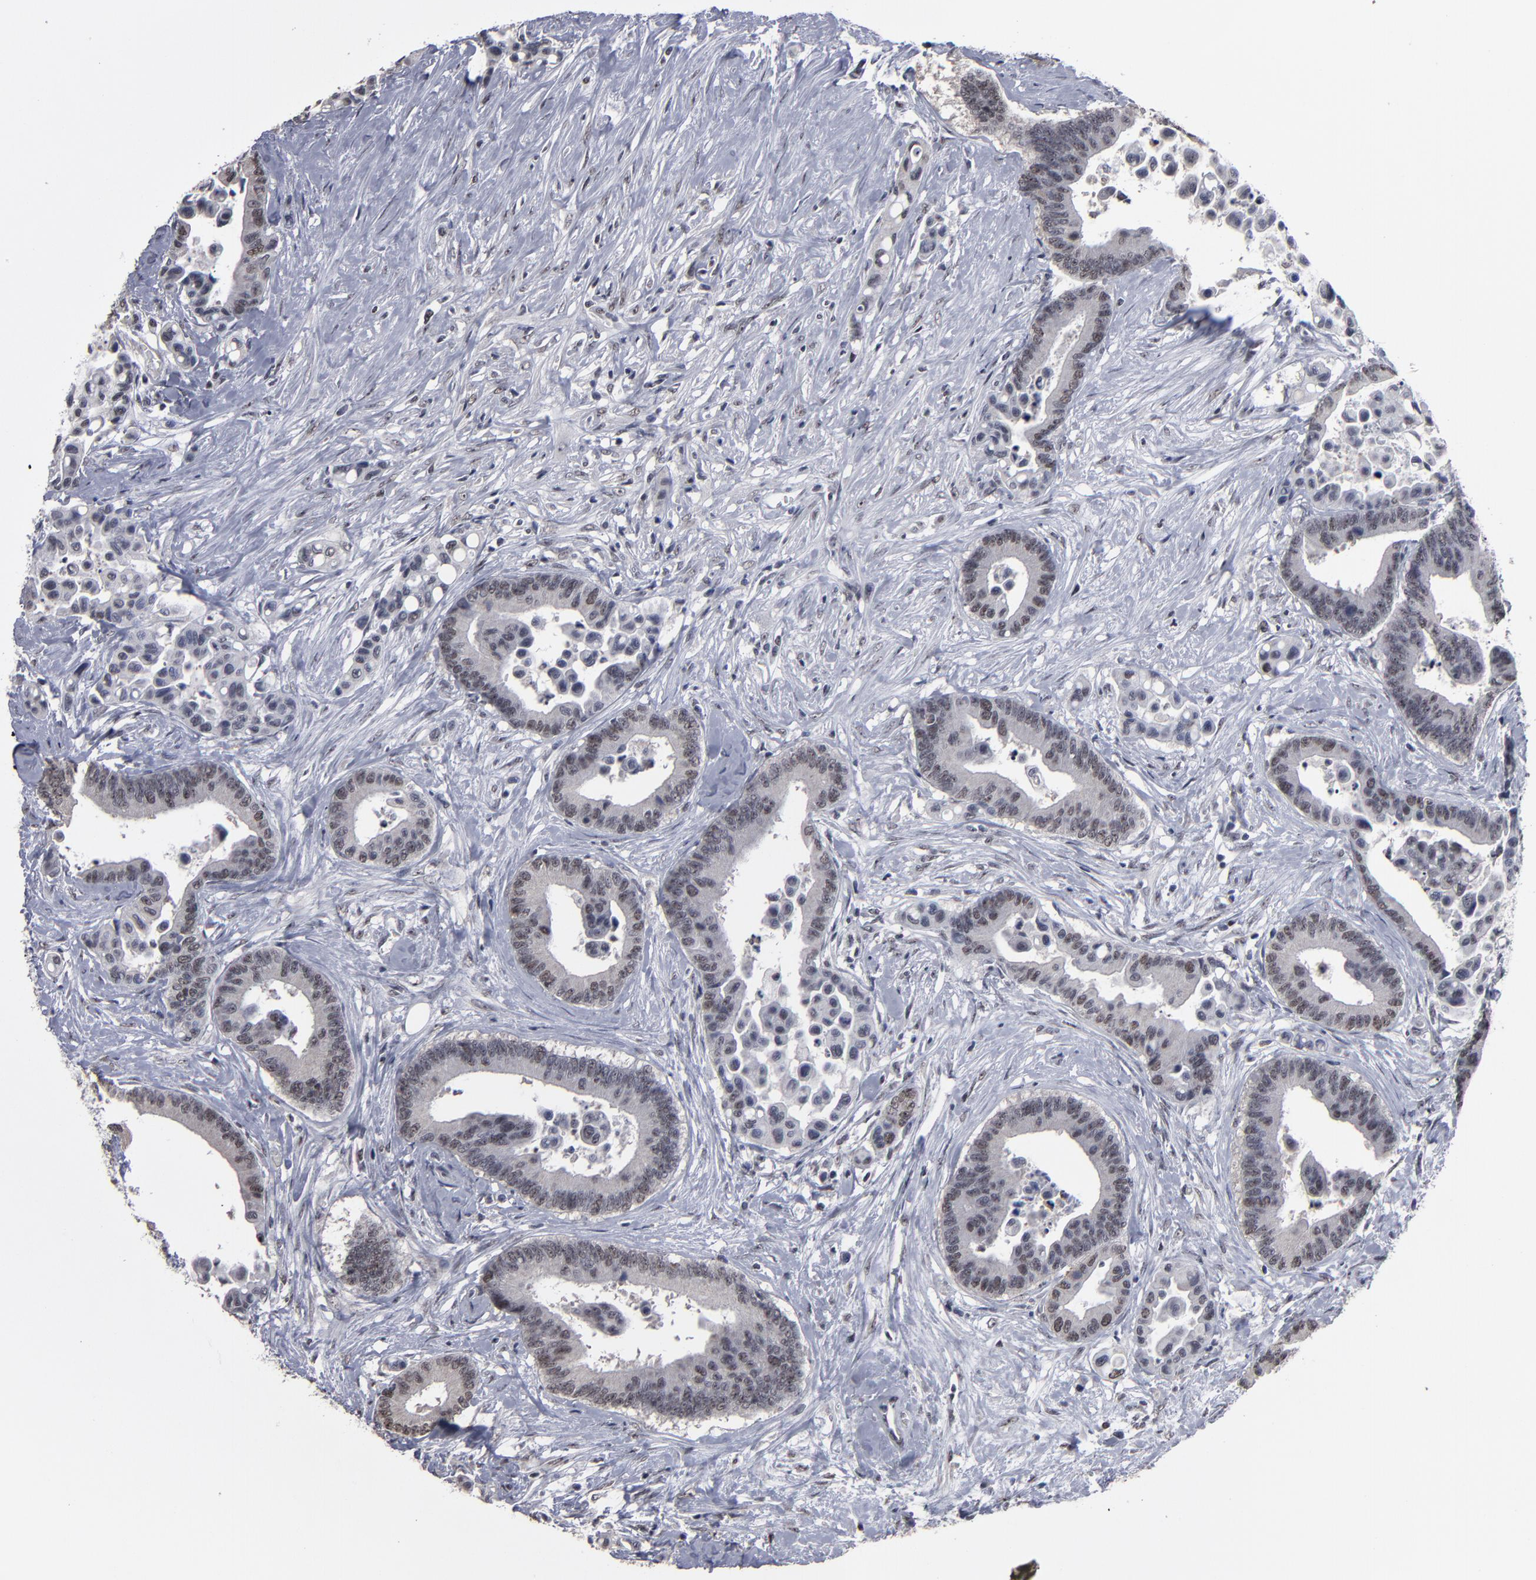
{"staining": {"intensity": "weak", "quantity": "<25%", "location": "nuclear"}, "tissue": "colorectal cancer", "cell_type": "Tumor cells", "image_type": "cancer", "snomed": [{"axis": "morphology", "description": "Adenocarcinoma, NOS"}, {"axis": "topography", "description": "Colon"}], "caption": "IHC of human colorectal cancer (adenocarcinoma) displays no positivity in tumor cells.", "gene": "SSRP1", "patient": {"sex": "male", "age": 82}}